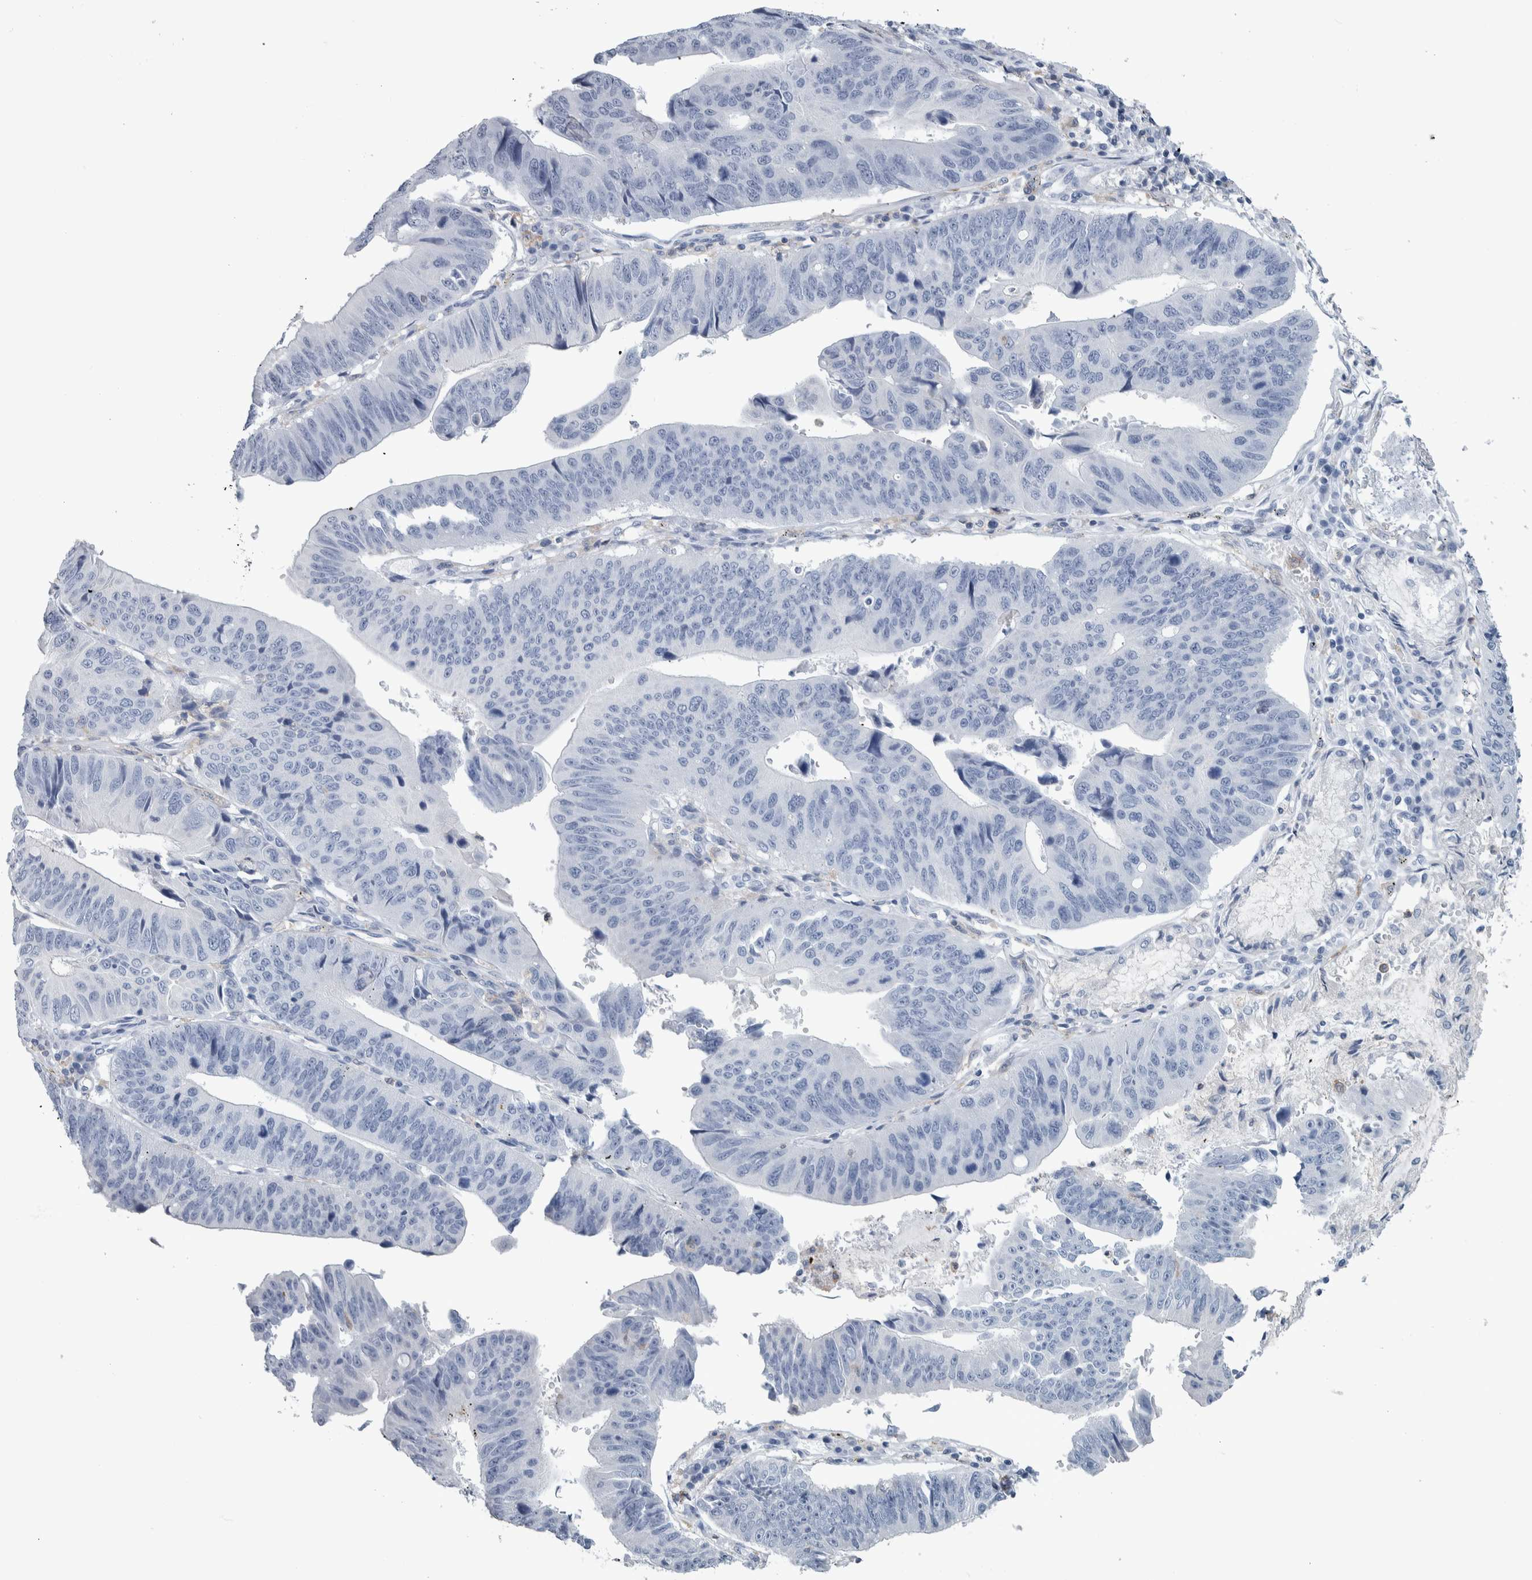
{"staining": {"intensity": "negative", "quantity": "none", "location": "none"}, "tissue": "stomach cancer", "cell_type": "Tumor cells", "image_type": "cancer", "snomed": [{"axis": "morphology", "description": "Adenocarcinoma, NOS"}, {"axis": "topography", "description": "Stomach"}], "caption": "A high-resolution micrograph shows IHC staining of stomach cancer, which exhibits no significant positivity in tumor cells.", "gene": "SKAP2", "patient": {"sex": "male", "age": 59}}